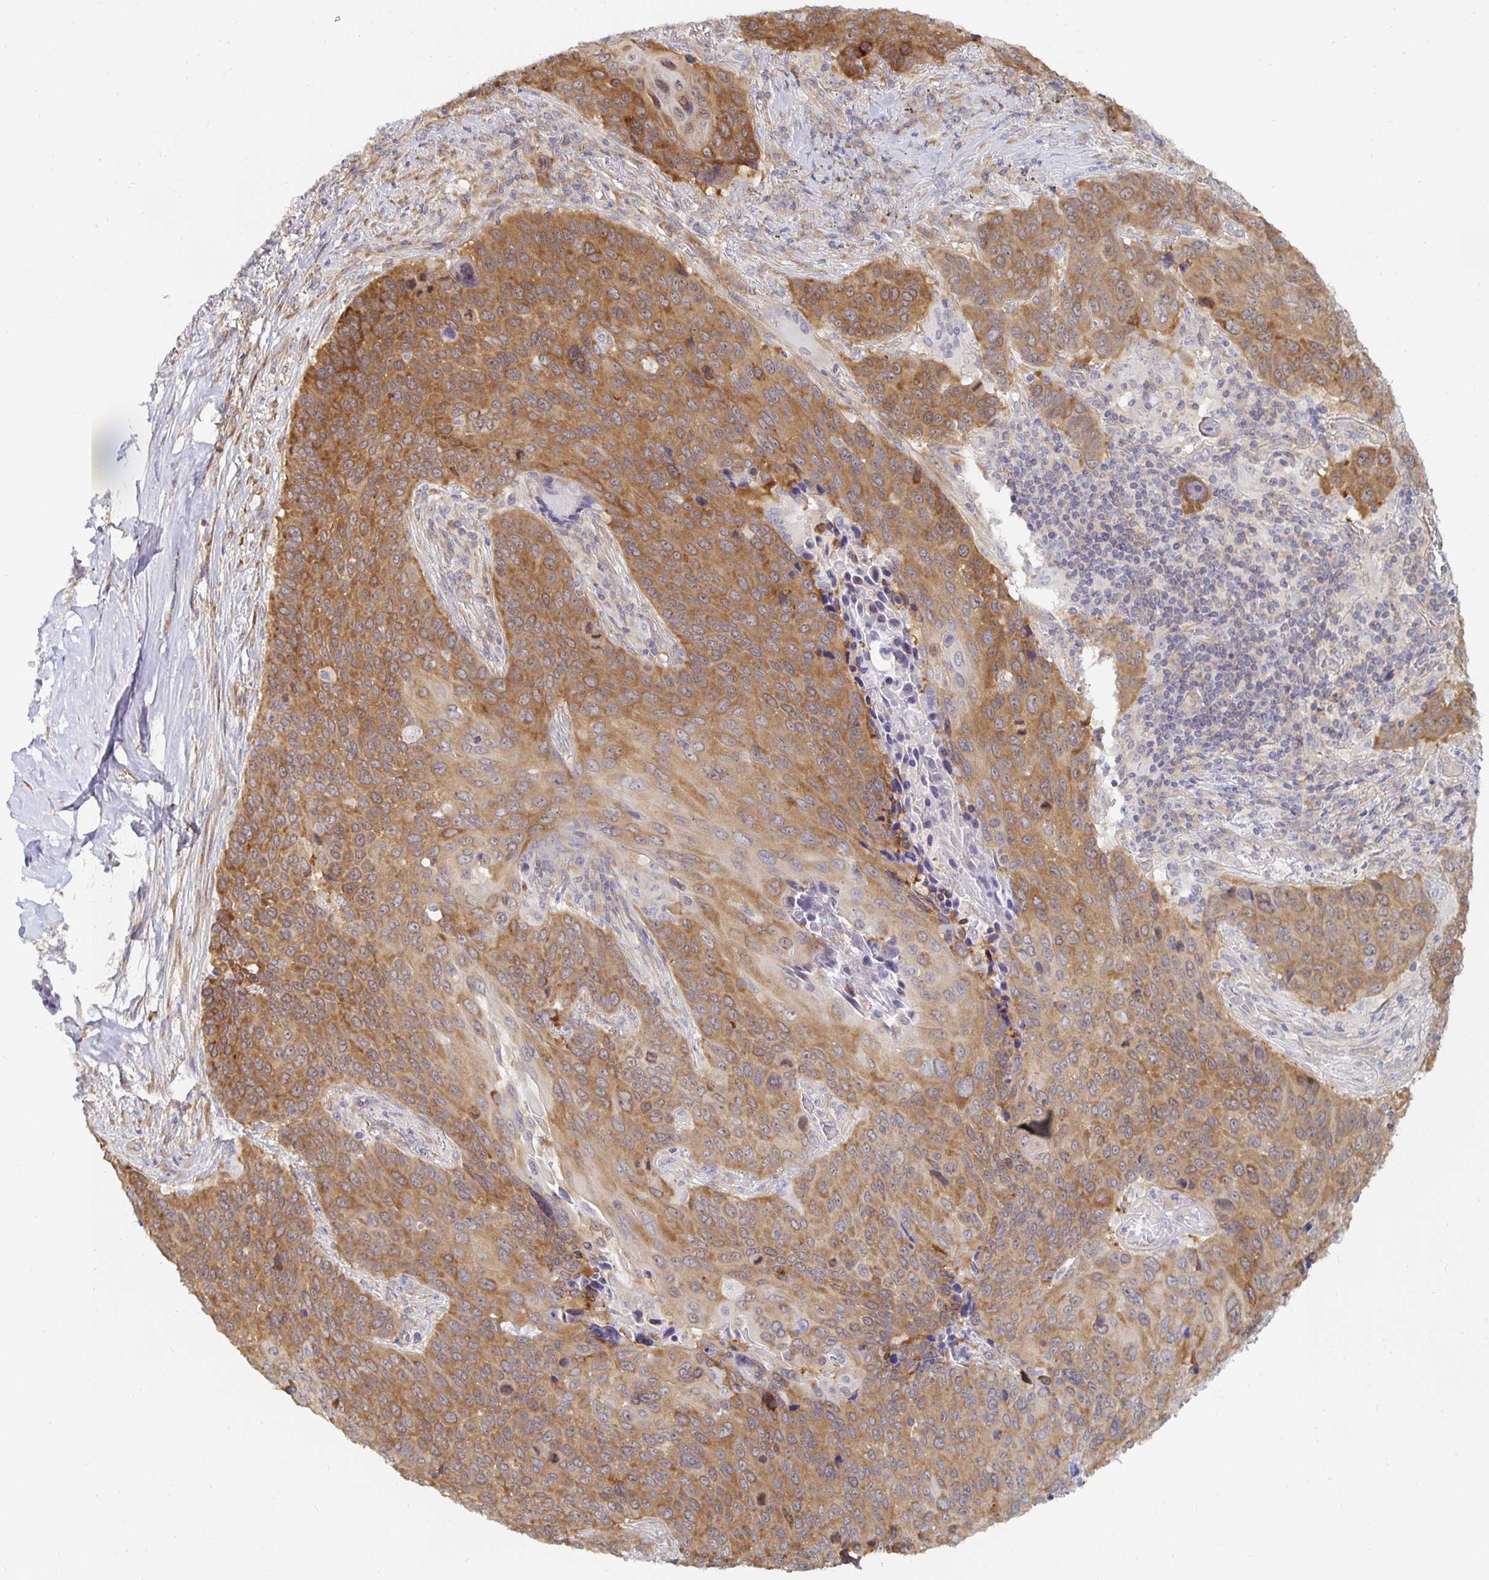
{"staining": {"intensity": "moderate", "quantity": ">75%", "location": "cytoplasmic/membranous"}, "tissue": "lung cancer", "cell_type": "Tumor cells", "image_type": "cancer", "snomed": [{"axis": "morphology", "description": "Squamous cell carcinoma, NOS"}, {"axis": "topography", "description": "Lung"}], "caption": "An image of human lung squamous cell carcinoma stained for a protein reveals moderate cytoplasmic/membranous brown staining in tumor cells.", "gene": "PDAP1", "patient": {"sex": "male", "age": 68}}